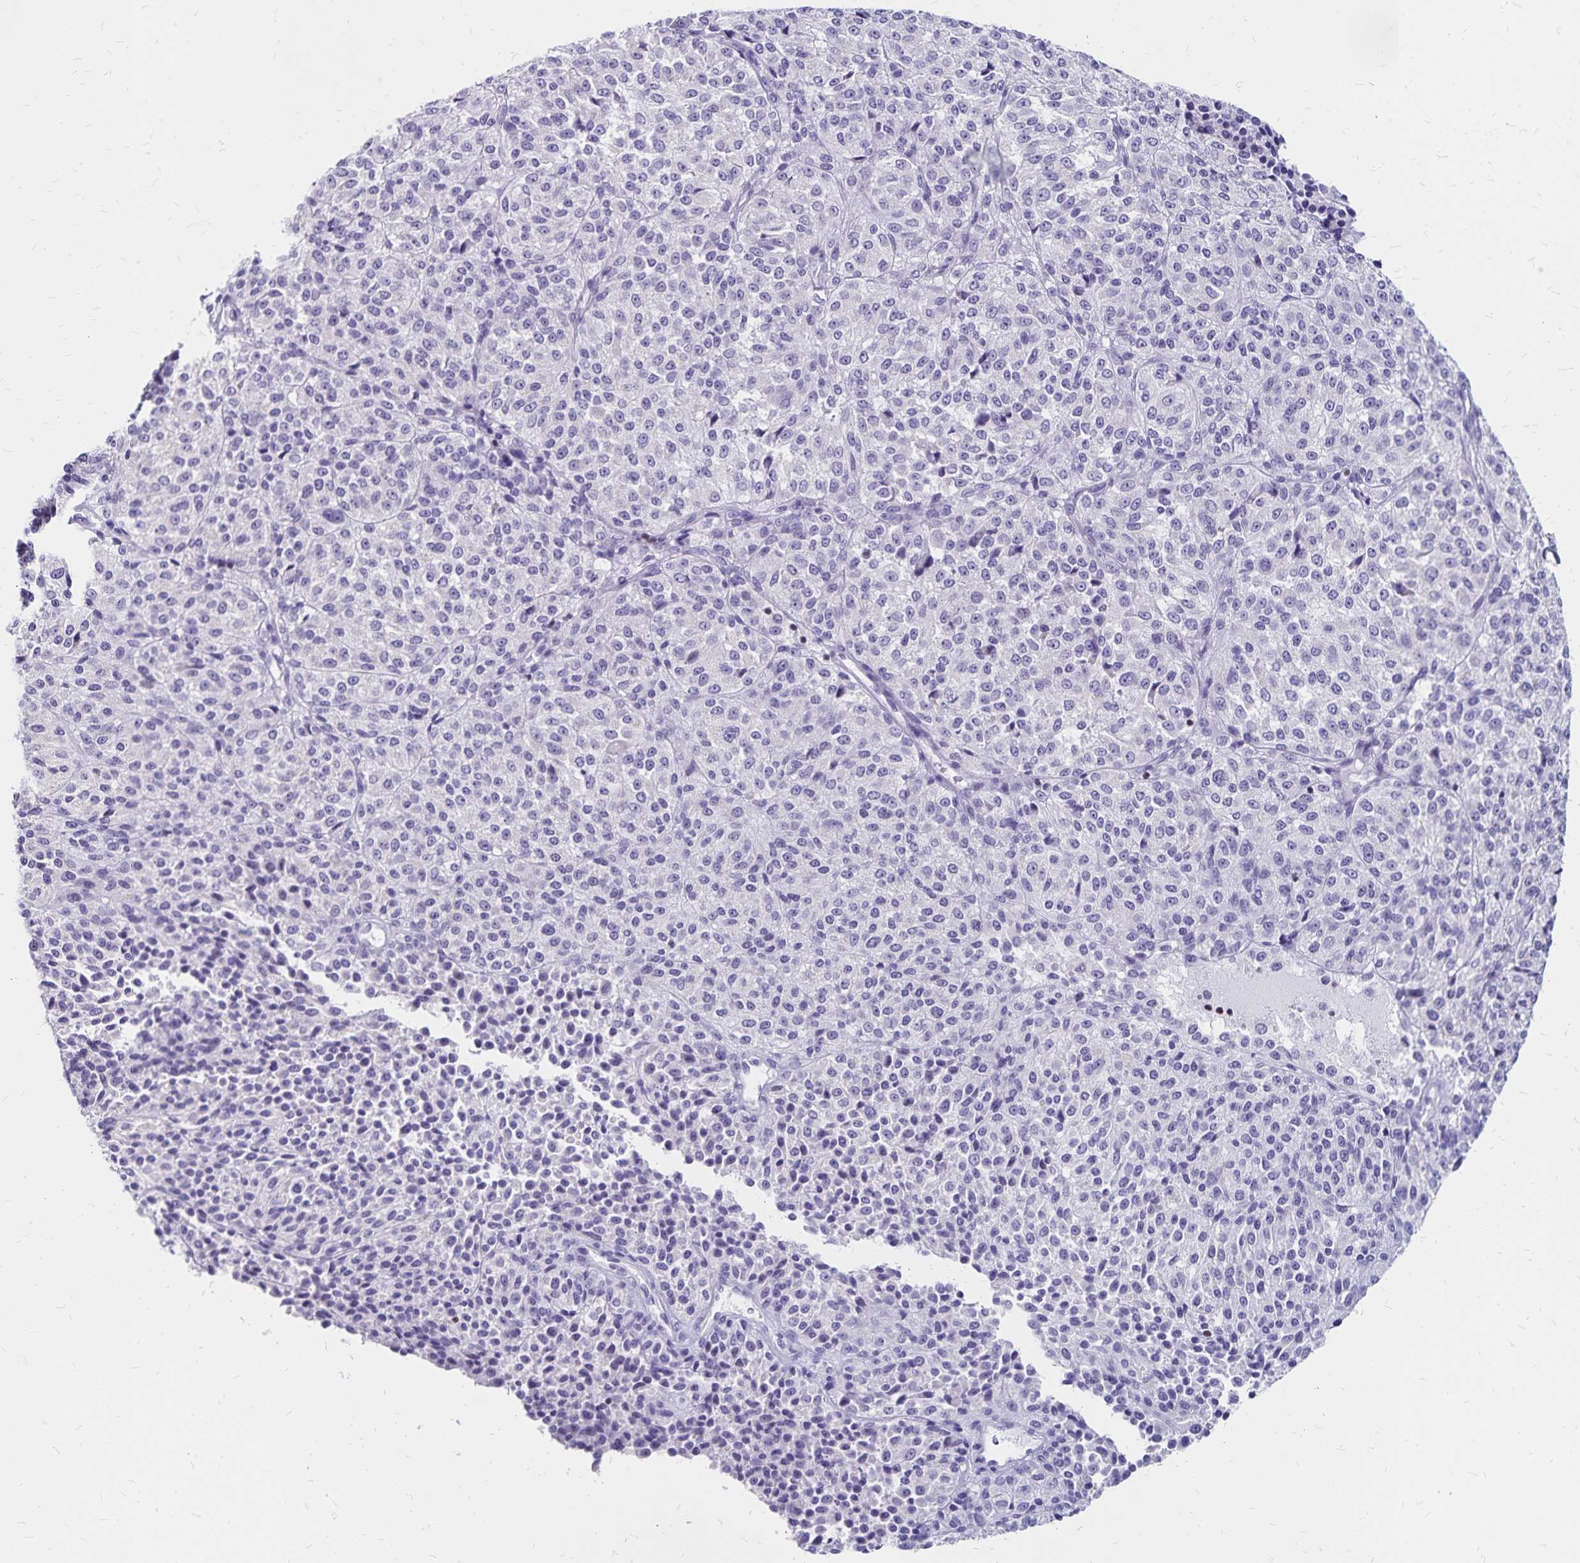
{"staining": {"intensity": "negative", "quantity": "none", "location": "none"}, "tissue": "melanoma", "cell_type": "Tumor cells", "image_type": "cancer", "snomed": [{"axis": "morphology", "description": "Malignant melanoma, Metastatic site"}, {"axis": "topography", "description": "Brain"}], "caption": "DAB (3,3'-diaminobenzidine) immunohistochemical staining of human melanoma demonstrates no significant expression in tumor cells. (Brightfield microscopy of DAB immunohistochemistry at high magnification).", "gene": "IKZF1", "patient": {"sex": "female", "age": 56}}